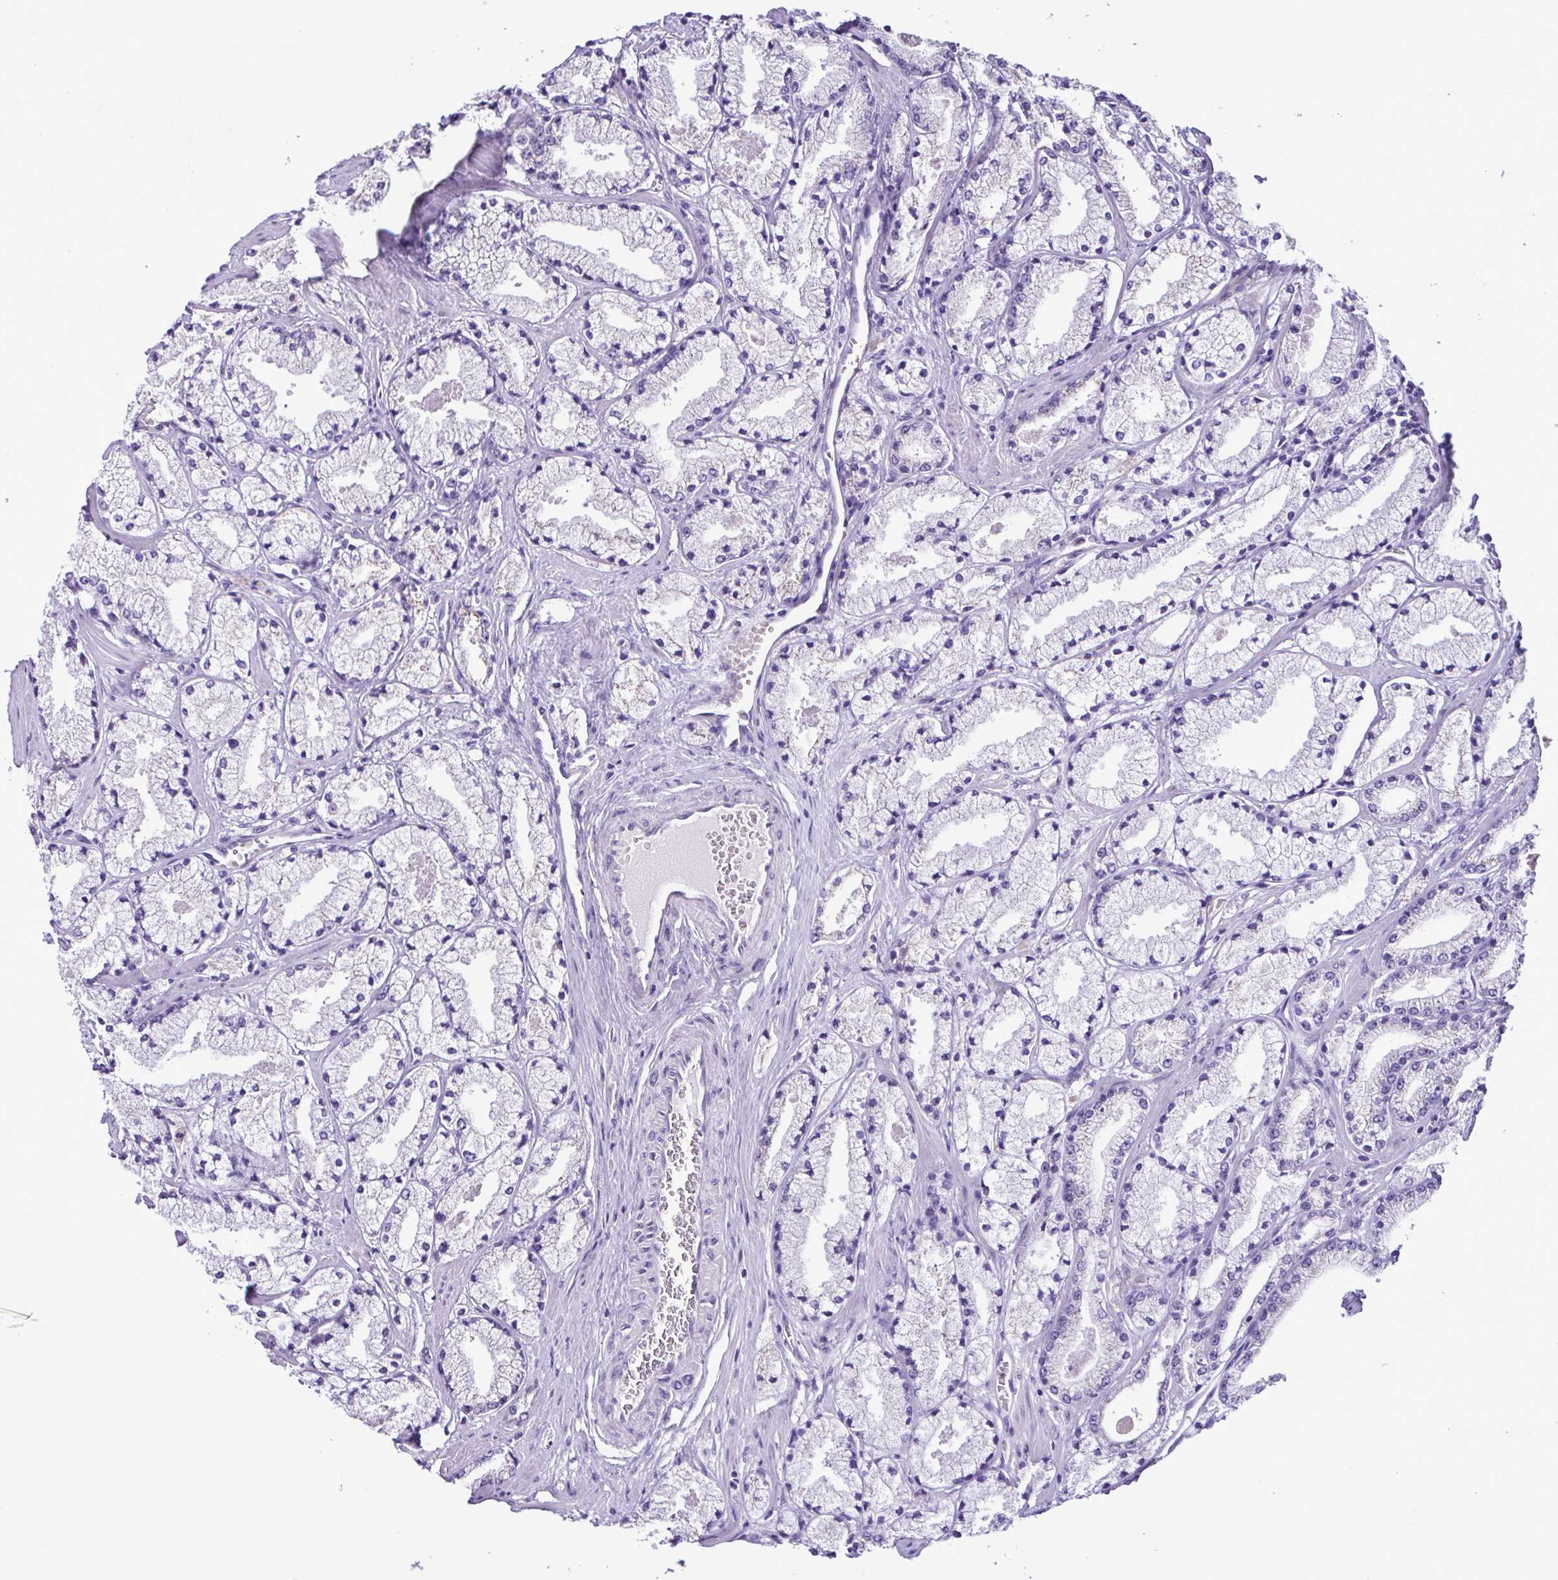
{"staining": {"intensity": "negative", "quantity": "none", "location": "none"}, "tissue": "prostate cancer", "cell_type": "Tumor cells", "image_type": "cancer", "snomed": [{"axis": "morphology", "description": "Adenocarcinoma, High grade"}, {"axis": "topography", "description": "Prostate"}], "caption": "A high-resolution histopathology image shows IHC staining of prostate cancer, which displays no significant positivity in tumor cells. (Immunohistochemistry, brightfield microscopy, high magnification).", "gene": "CBY2", "patient": {"sex": "male", "age": 63}}